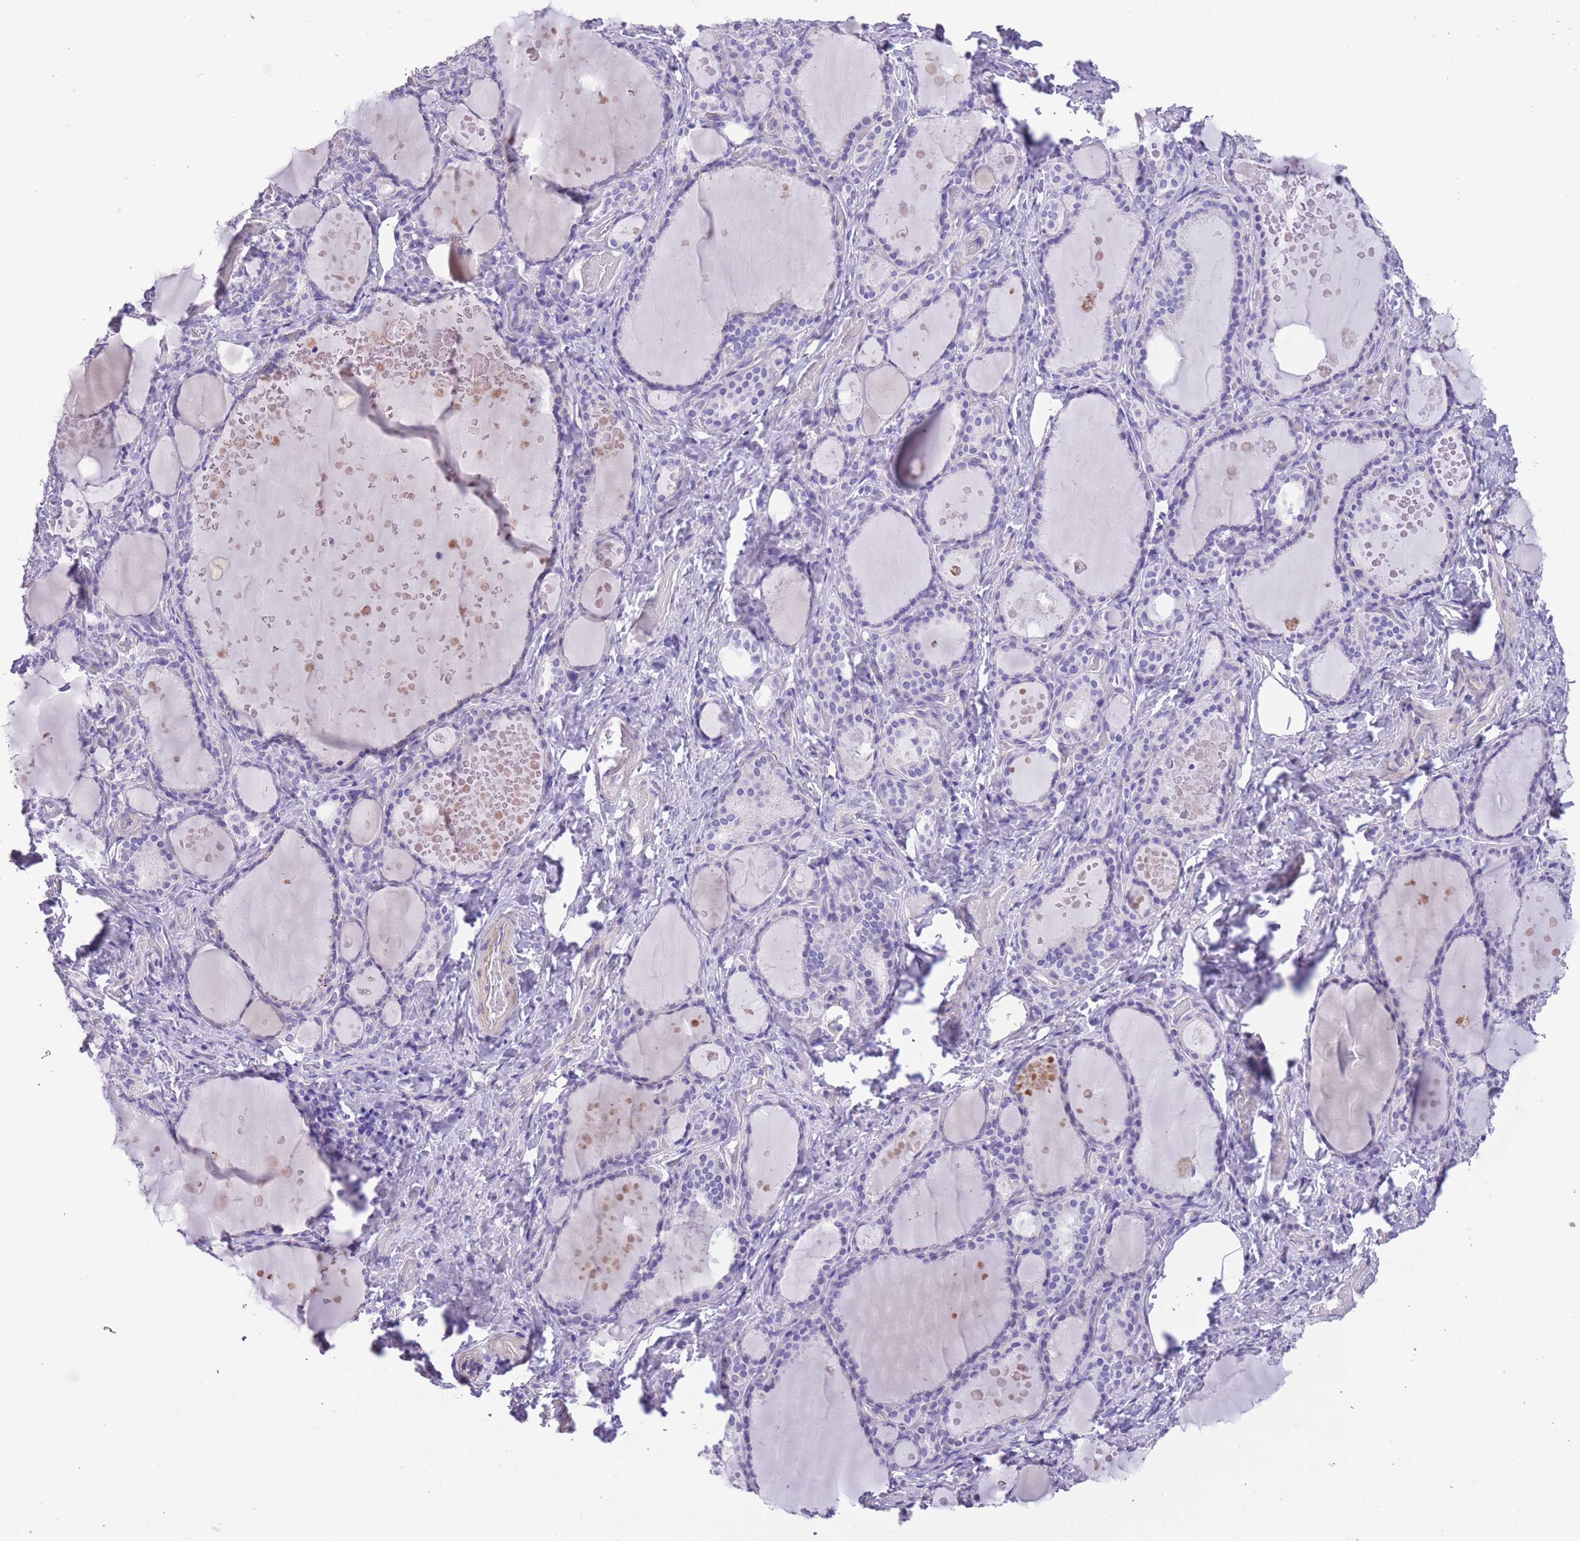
{"staining": {"intensity": "negative", "quantity": "none", "location": "none"}, "tissue": "thyroid gland", "cell_type": "Glandular cells", "image_type": "normal", "snomed": [{"axis": "morphology", "description": "Normal tissue, NOS"}, {"axis": "topography", "description": "Thyroid gland"}], "caption": "A photomicrograph of thyroid gland stained for a protein displays no brown staining in glandular cells.", "gene": "RAI2", "patient": {"sex": "female", "age": 46}}